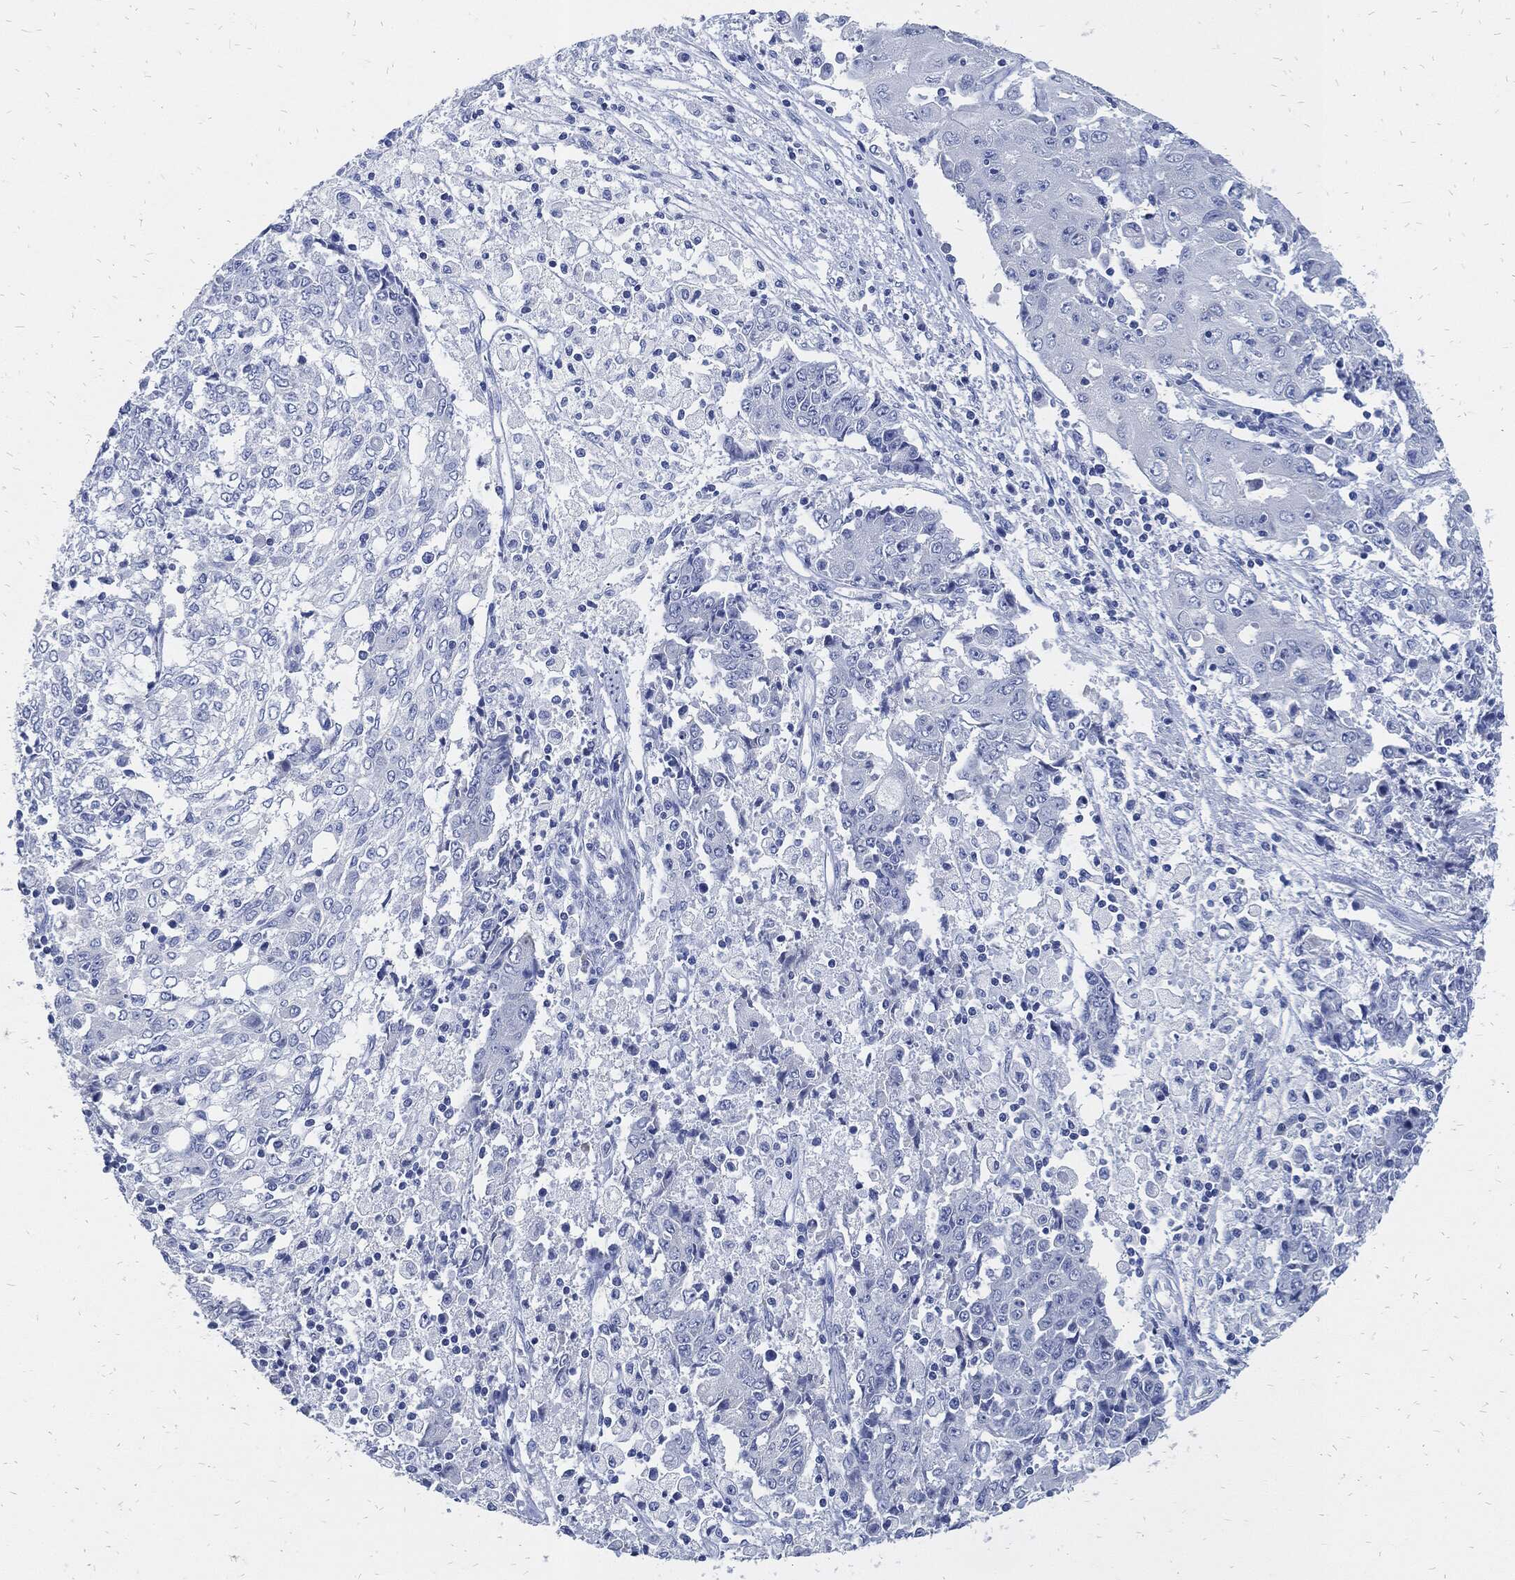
{"staining": {"intensity": "negative", "quantity": "none", "location": "none"}, "tissue": "ovarian cancer", "cell_type": "Tumor cells", "image_type": "cancer", "snomed": [{"axis": "morphology", "description": "Carcinoma, endometroid"}, {"axis": "topography", "description": "Ovary"}], "caption": "DAB immunohistochemical staining of ovarian endometroid carcinoma shows no significant positivity in tumor cells.", "gene": "FABP4", "patient": {"sex": "female", "age": 42}}